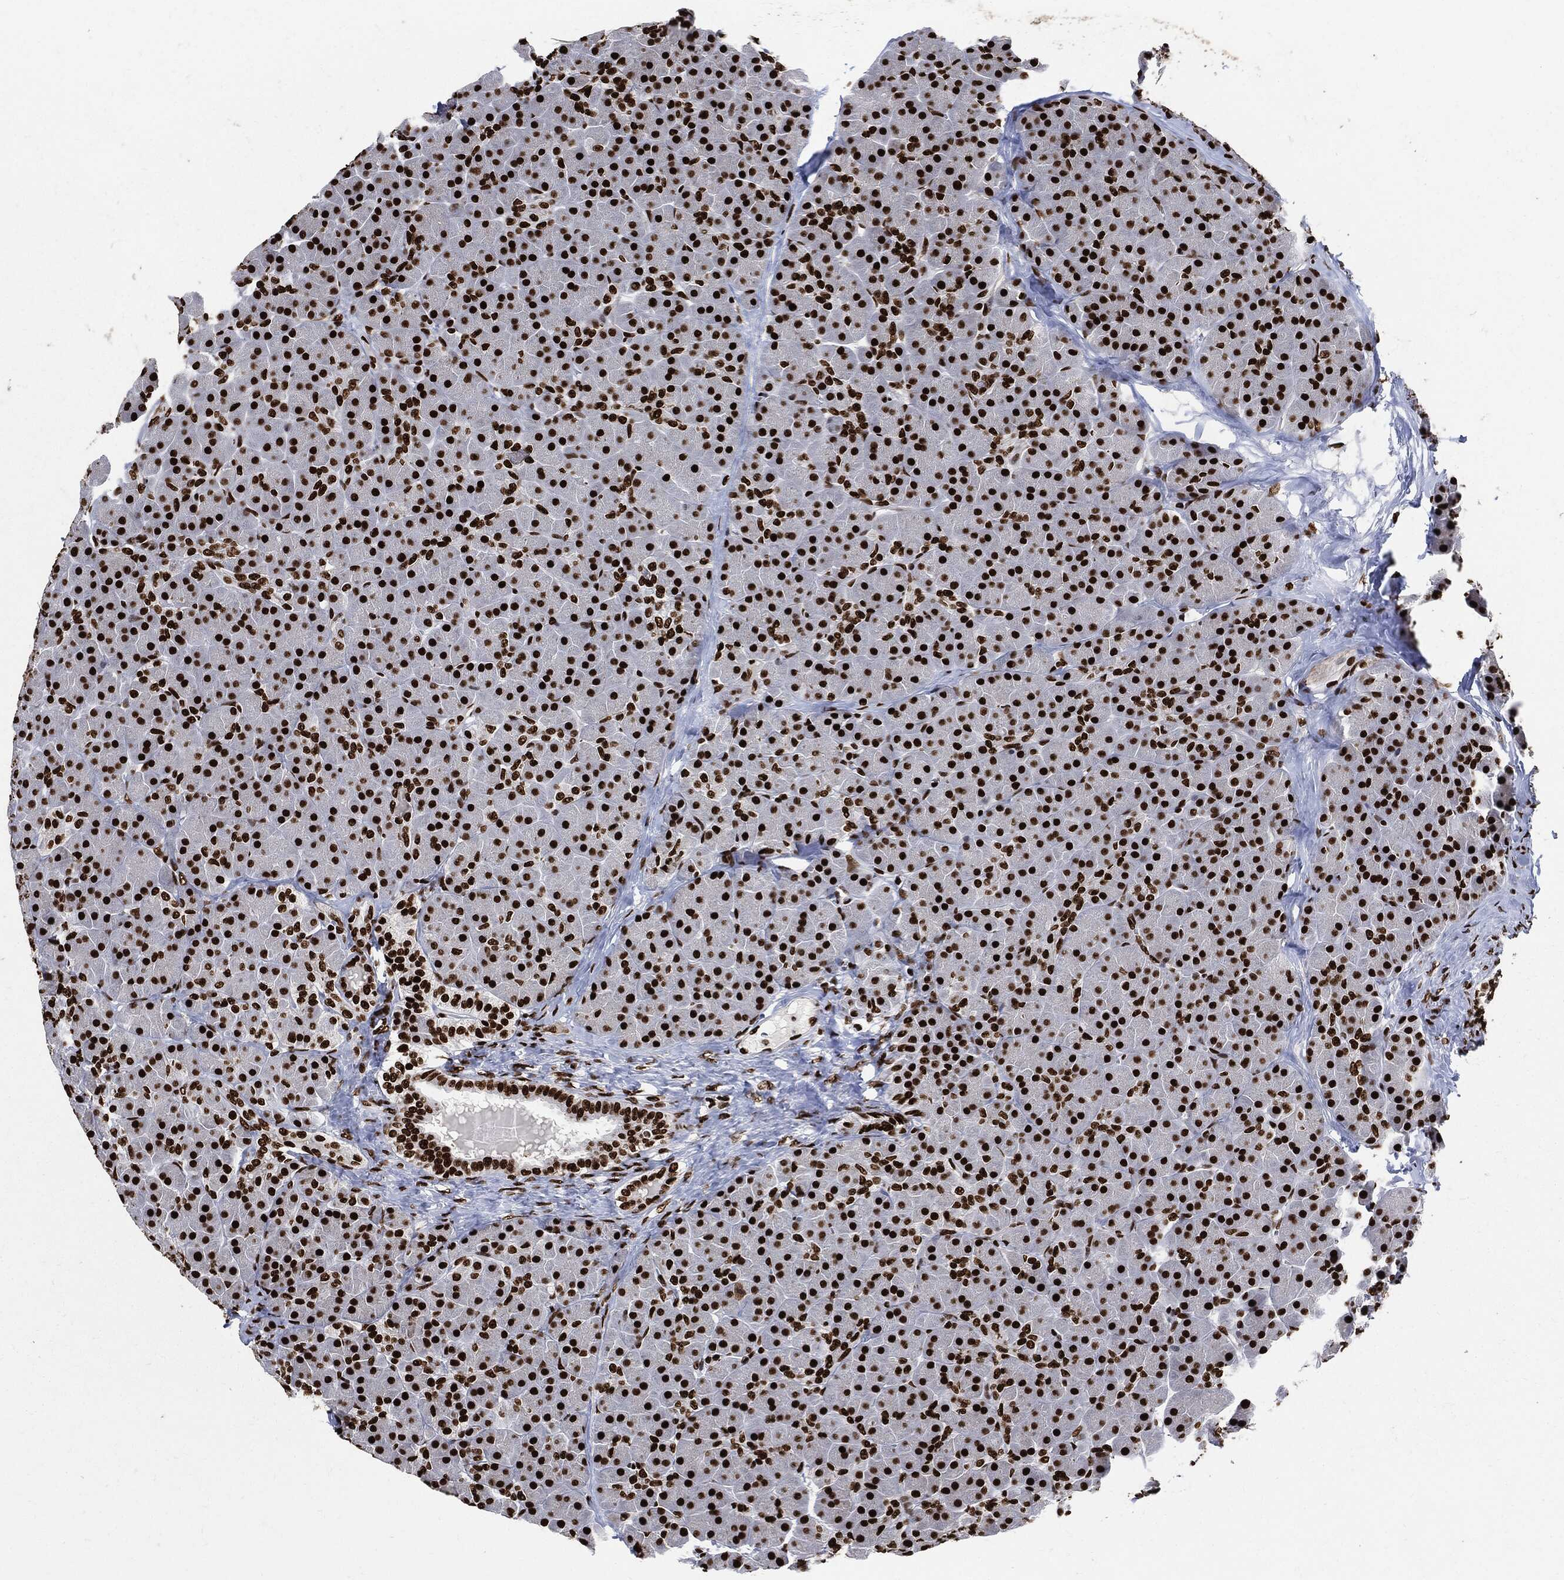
{"staining": {"intensity": "strong", "quantity": ">75%", "location": "nuclear"}, "tissue": "pancreas", "cell_type": "Exocrine glandular cells", "image_type": "normal", "snomed": [{"axis": "morphology", "description": "Normal tissue, NOS"}, {"axis": "topography", "description": "Pancreas"}], "caption": "Unremarkable pancreas shows strong nuclear expression in approximately >75% of exocrine glandular cells (DAB IHC, brown staining for protein, blue staining for nuclei)..", "gene": "RECQL", "patient": {"sex": "female", "age": 44}}